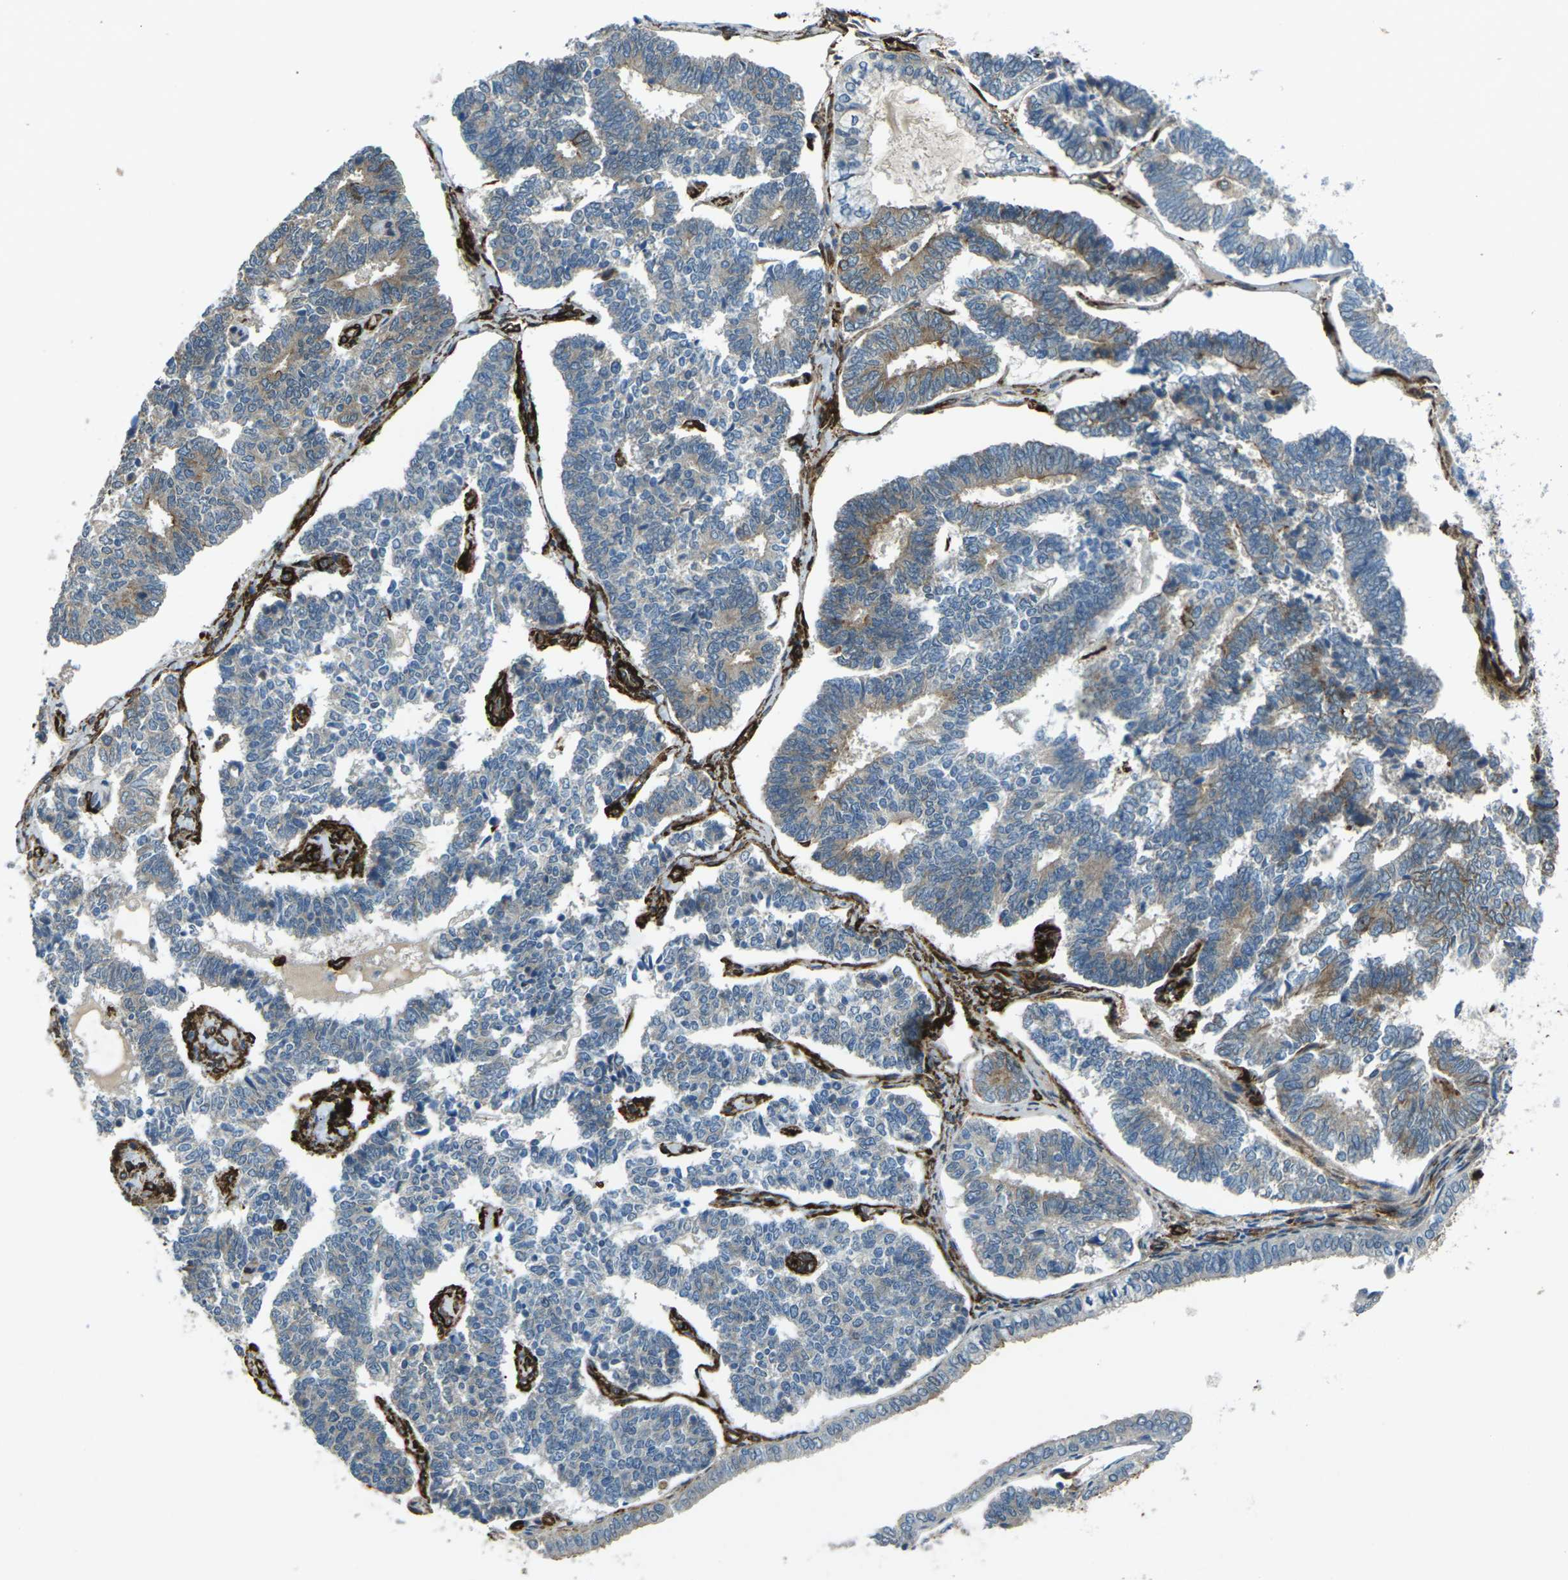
{"staining": {"intensity": "moderate", "quantity": "<25%", "location": "cytoplasmic/membranous"}, "tissue": "endometrial cancer", "cell_type": "Tumor cells", "image_type": "cancer", "snomed": [{"axis": "morphology", "description": "Adenocarcinoma, NOS"}, {"axis": "topography", "description": "Endometrium"}], "caption": "A low amount of moderate cytoplasmic/membranous positivity is present in approximately <25% of tumor cells in adenocarcinoma (endometrial) tissue. The staining is performed using DAB (3,3'-diaminobenzidine) brown chromogen to label protein expression. The nuclei are counter-stained blue using hematoxylin.", "gene": "GRAMD1C", "patient": {"sex": "female", "age": 70}}